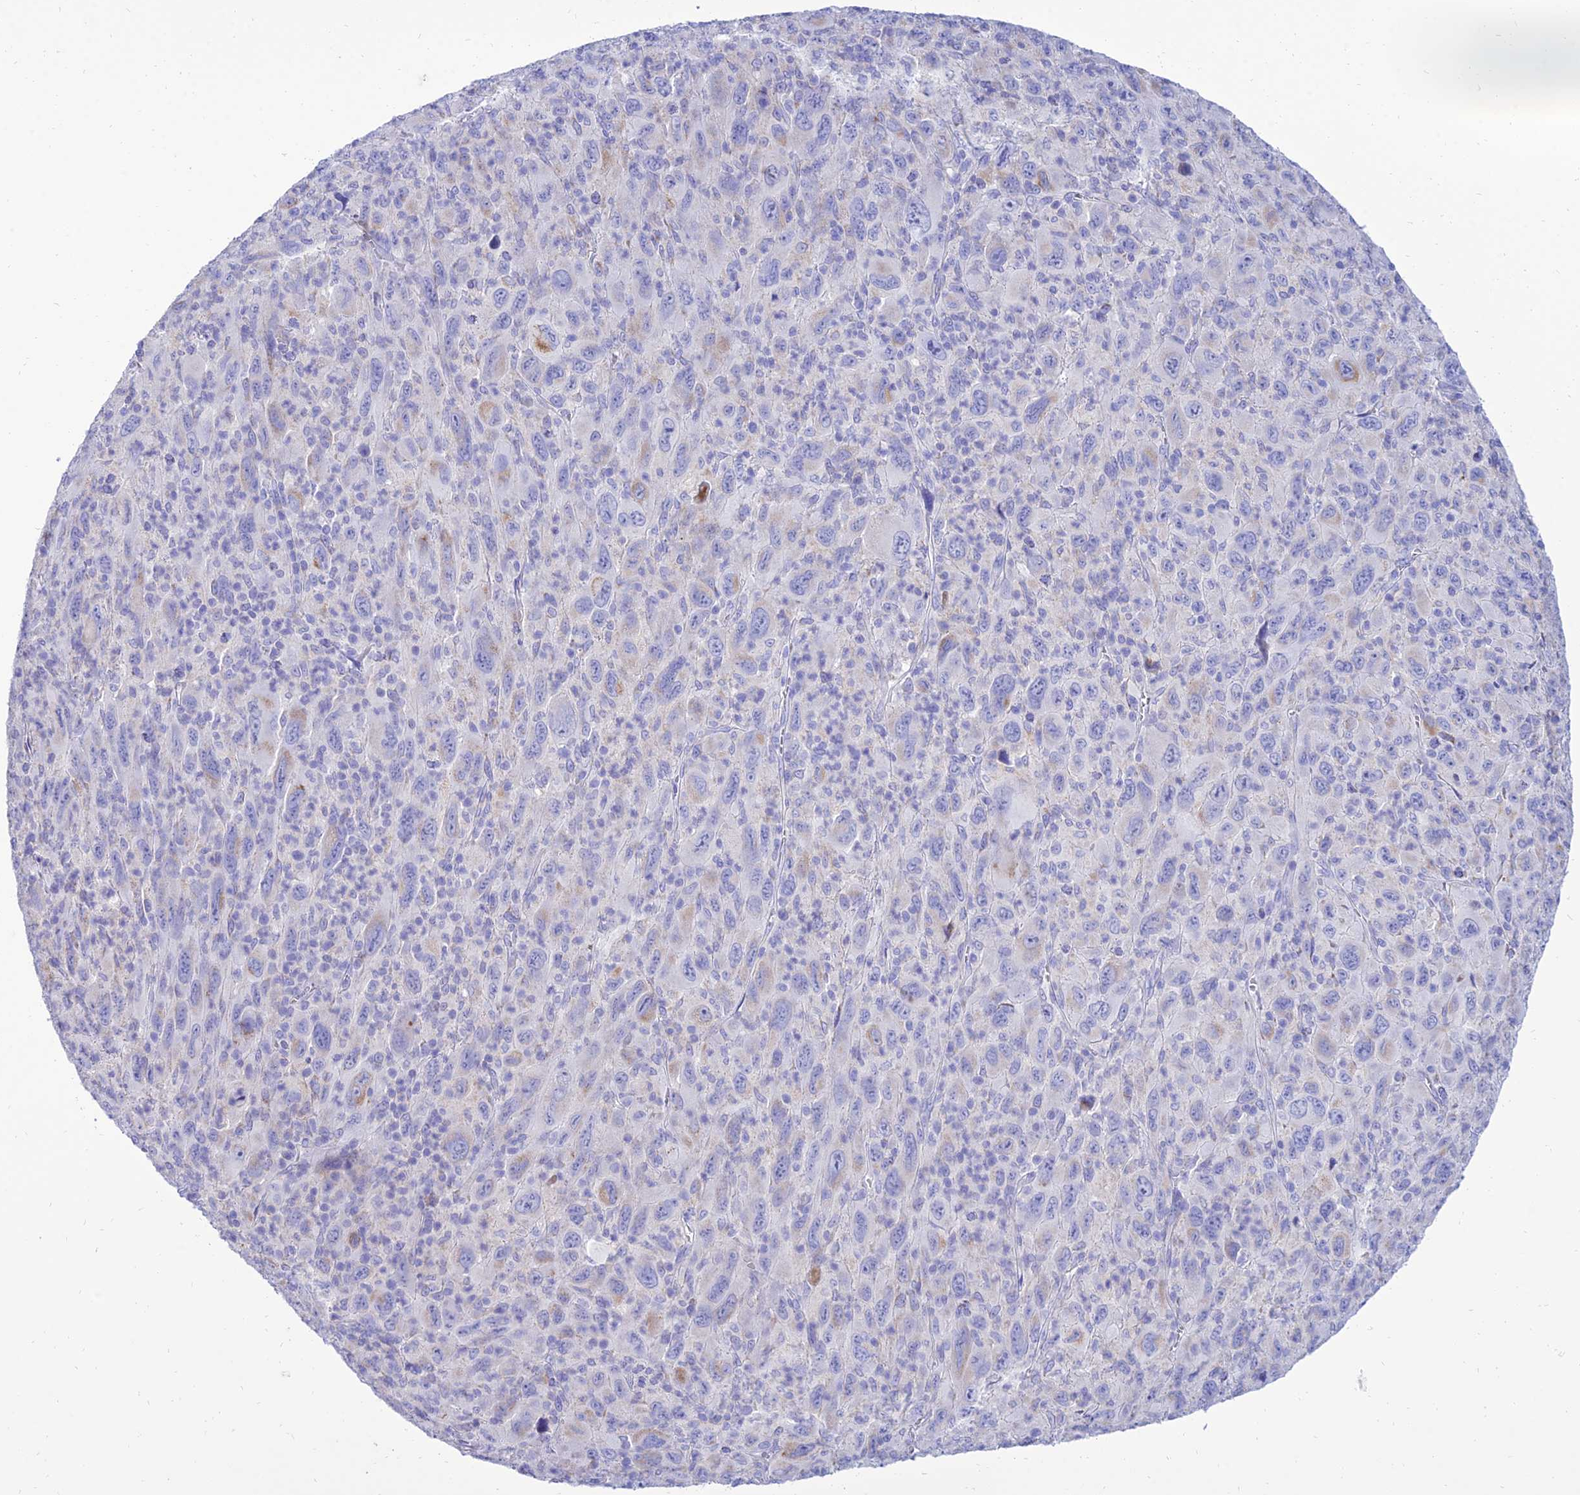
{"staining": {"intensity": "weak", "quantity": "<25%", "location": "cytoplasmic/membranous"}, "tissue": "melanoma", "cell_type": "Tumor cells", "image_type": "cancer", "snomed": [{"axis": "morphology", "description": "Malignant melanoma, Metastatic site"}, {"axis": "topography", "description": "Skin"}], "caption": "Micrograph shows no significant protein expression in tumor cells of malignant melanoma (metastatic site).", "gene": "PKN3", "patient": {"sex": "female", "age": 56}}